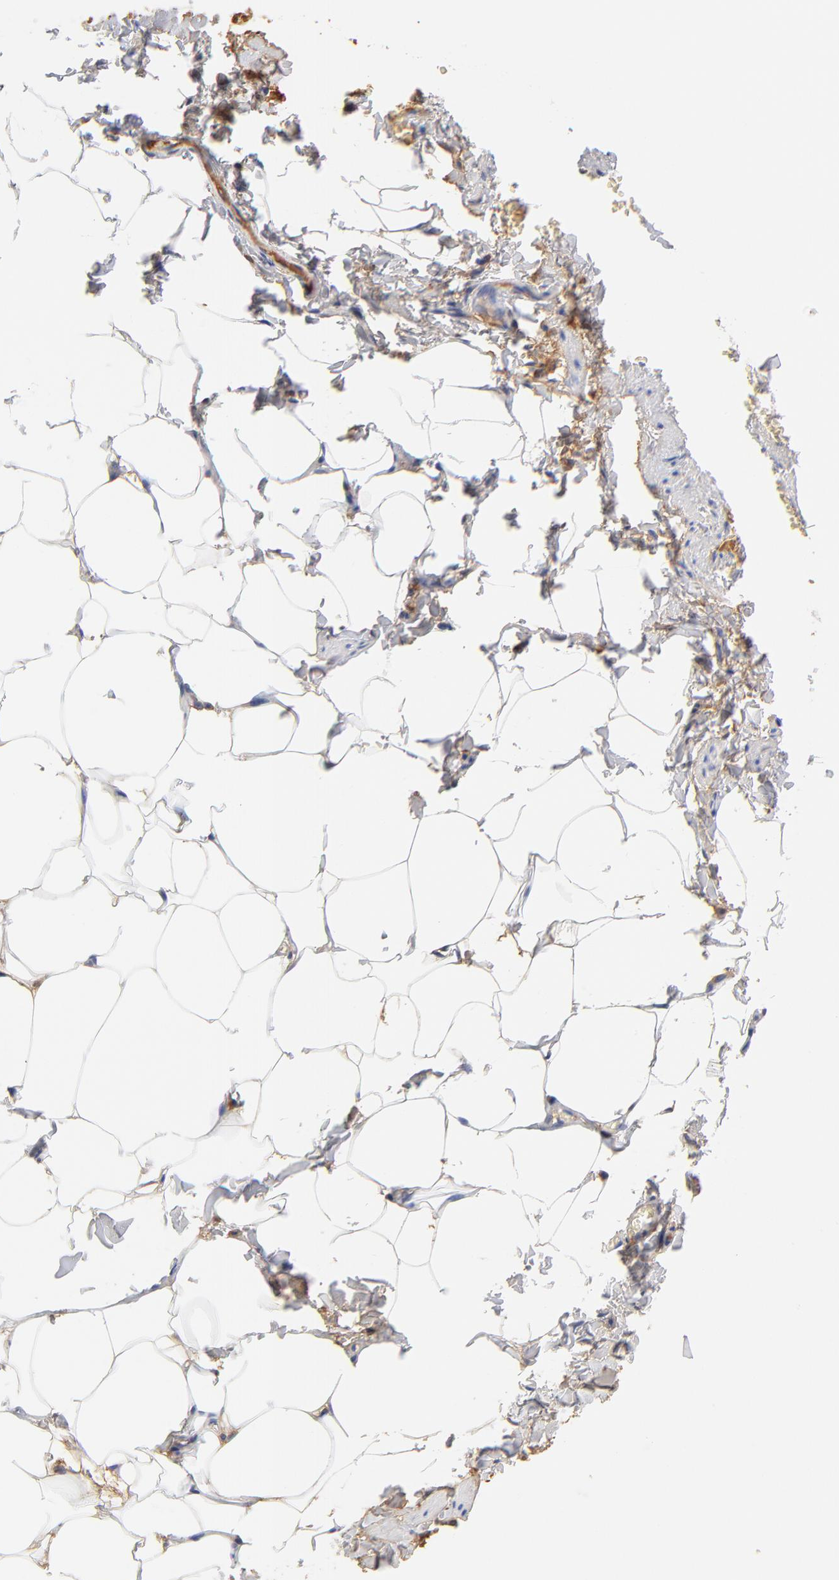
{"staining": {"intensity": "weak", "quantity": "25%-75%", "location": "cytoplasmic/membranous"}, "tissue": "adipose tissue", "cell_type": "Adipocytes", "image_type": "normal", "snomed": [{"axis": "morphology", "description": "Normal tissue, NOS"}, {"axis": "topography", "description": "Vascular tissue"}], "caption": "The micrograph displays a brown stain indicating the presence of a protein in the cytoplasmic/membranous of adipocytes in adipose tissue. Using DAB (3,3'-diaminobenzidine) (brown) and hematoxylin (blue) stains, captured at high magnification using brightfield microscopy.", "gene": "IGLV3", "patient": {"sex": "male", "age": 41}}